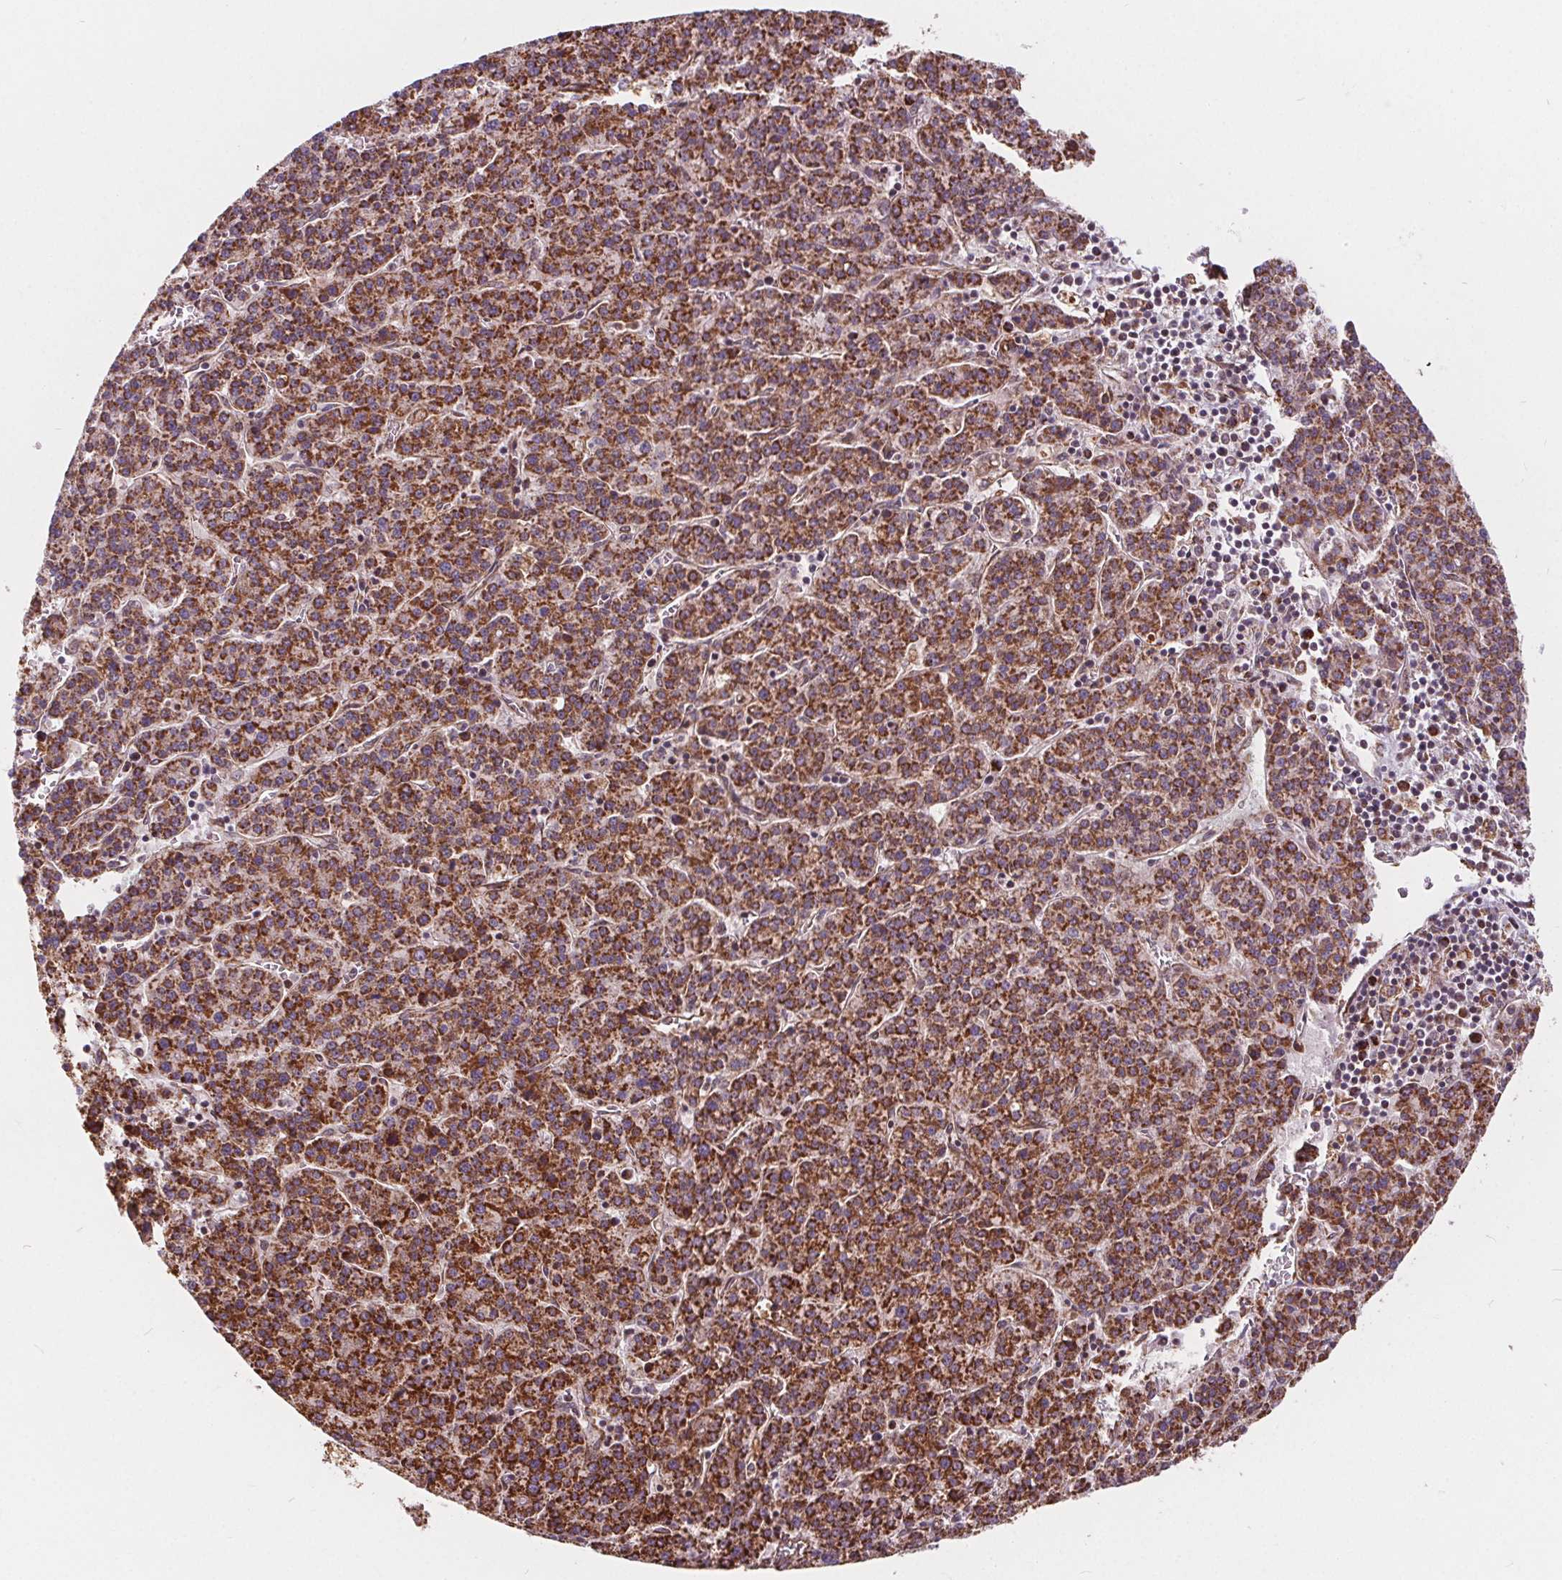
{"staining": {"intensity": "strong", "quantity": ">75%", "location": "cytoplasmic/membranous"}, "tissue": "liver cancer", "cell_type": "Tumor cells", "image_type": "cancer", "snomed": [{"axis": "morphology", "description": "Carcinoma, Hepatocellular, NOS"}, {"axis": "topography", "description": "Liver"}], "caption": "Human hepatocellular carcinoma (liver) stained with a protein marker shows strong staining in tumor cells.", "gene": "PLSCR3", "patient": {"sex": "female", "age": 58}}